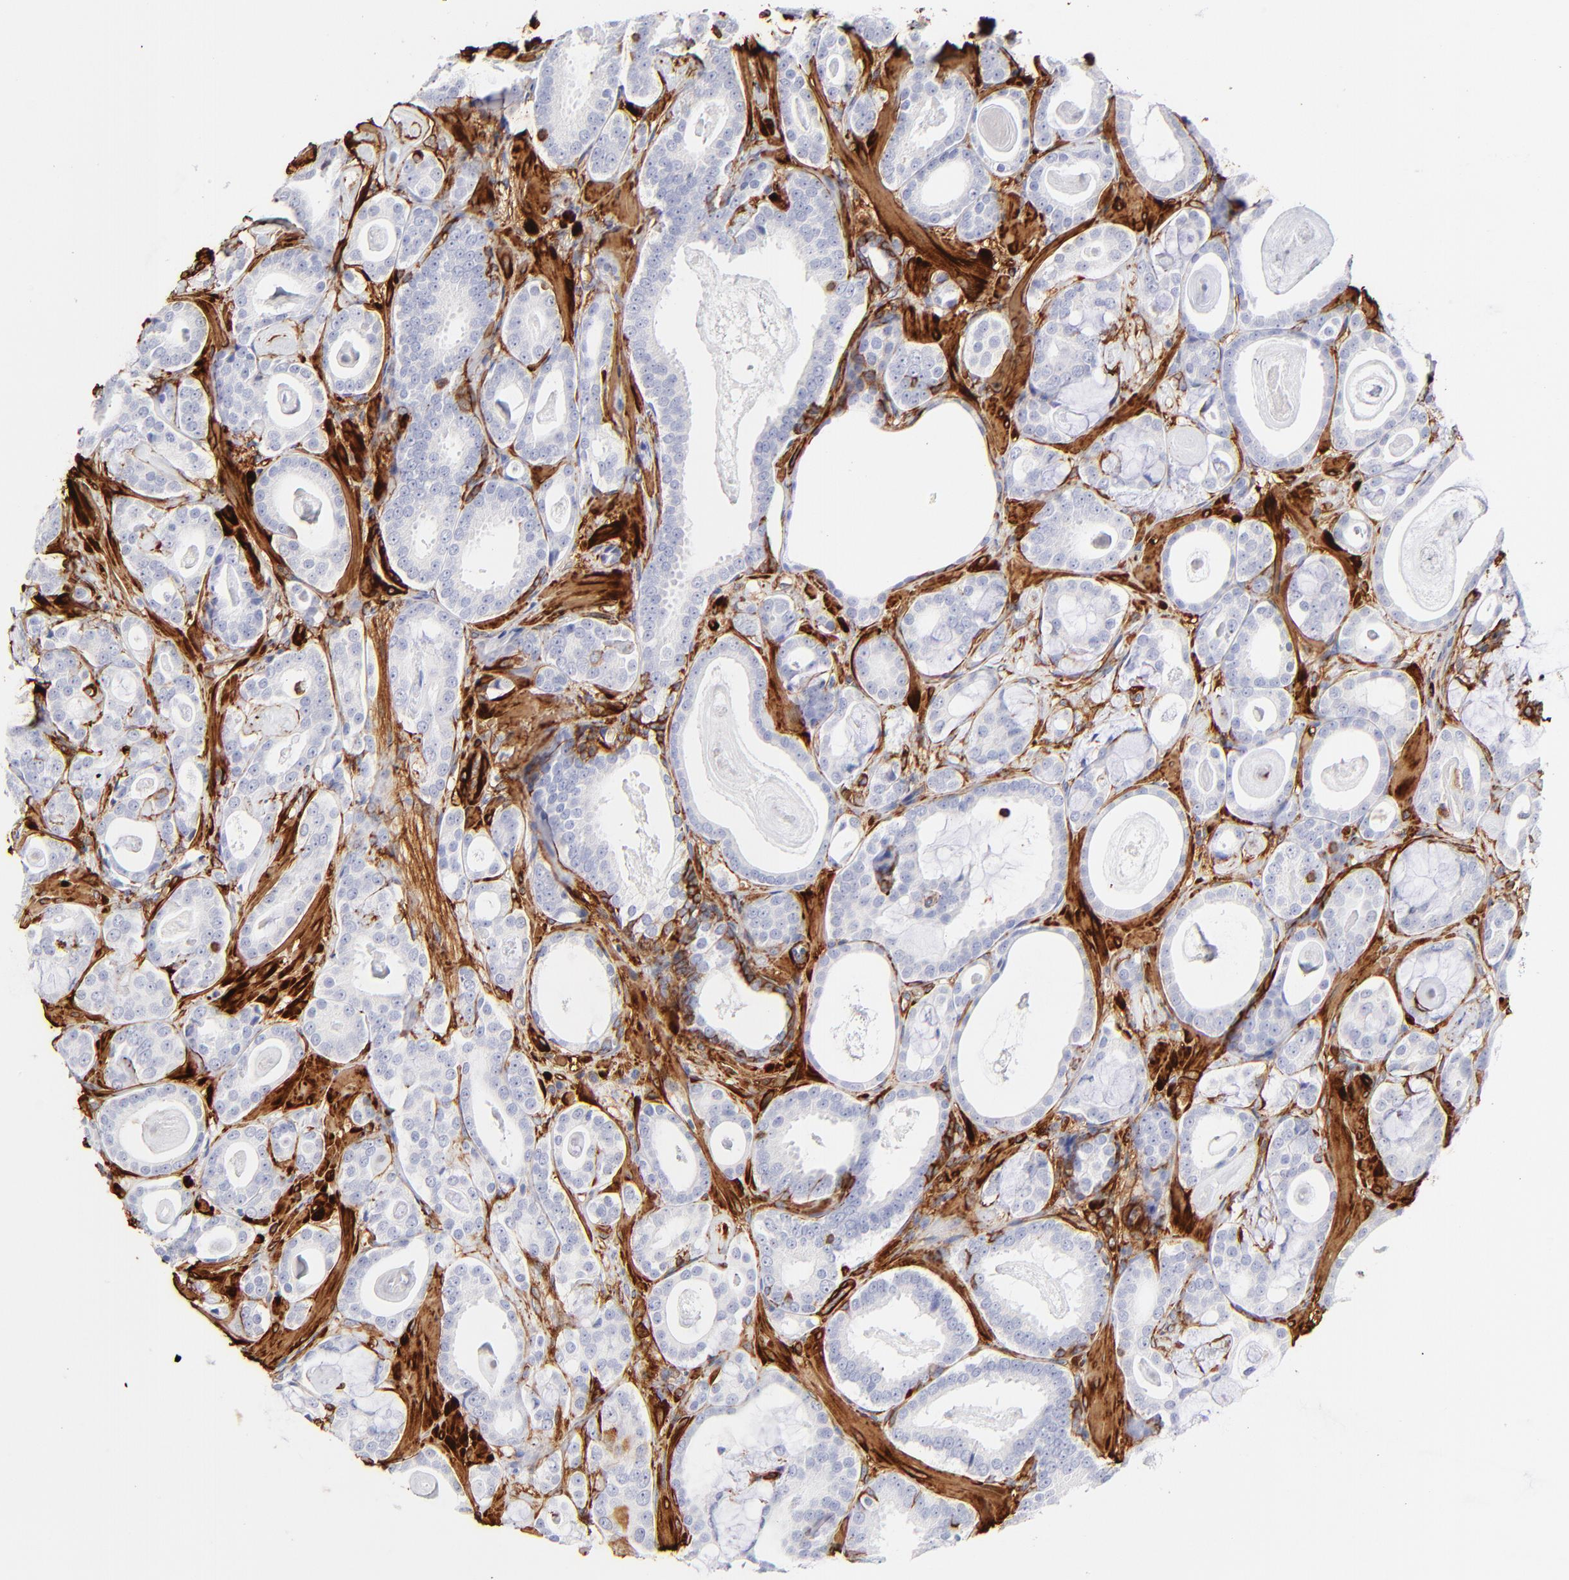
{"staining": {"intensity": "negative", "quantity": "none", "location": "none"}, "tissue": "prostate cancer", "cell_type": "Tumor cells", "image_type": "cancer", "snomed": [{"axis": "morphology", "description": "Adenocarcinoma, Low grade"}, {"axis": "topography", "description": "Prostate"}], "caption": "This is an IHC histopathology image of human prostate low-grade adenocarcinoma. There is no staining in tumor cells.", "gene": "FLNA", "patient": {"sex": "male", "age": 57}}